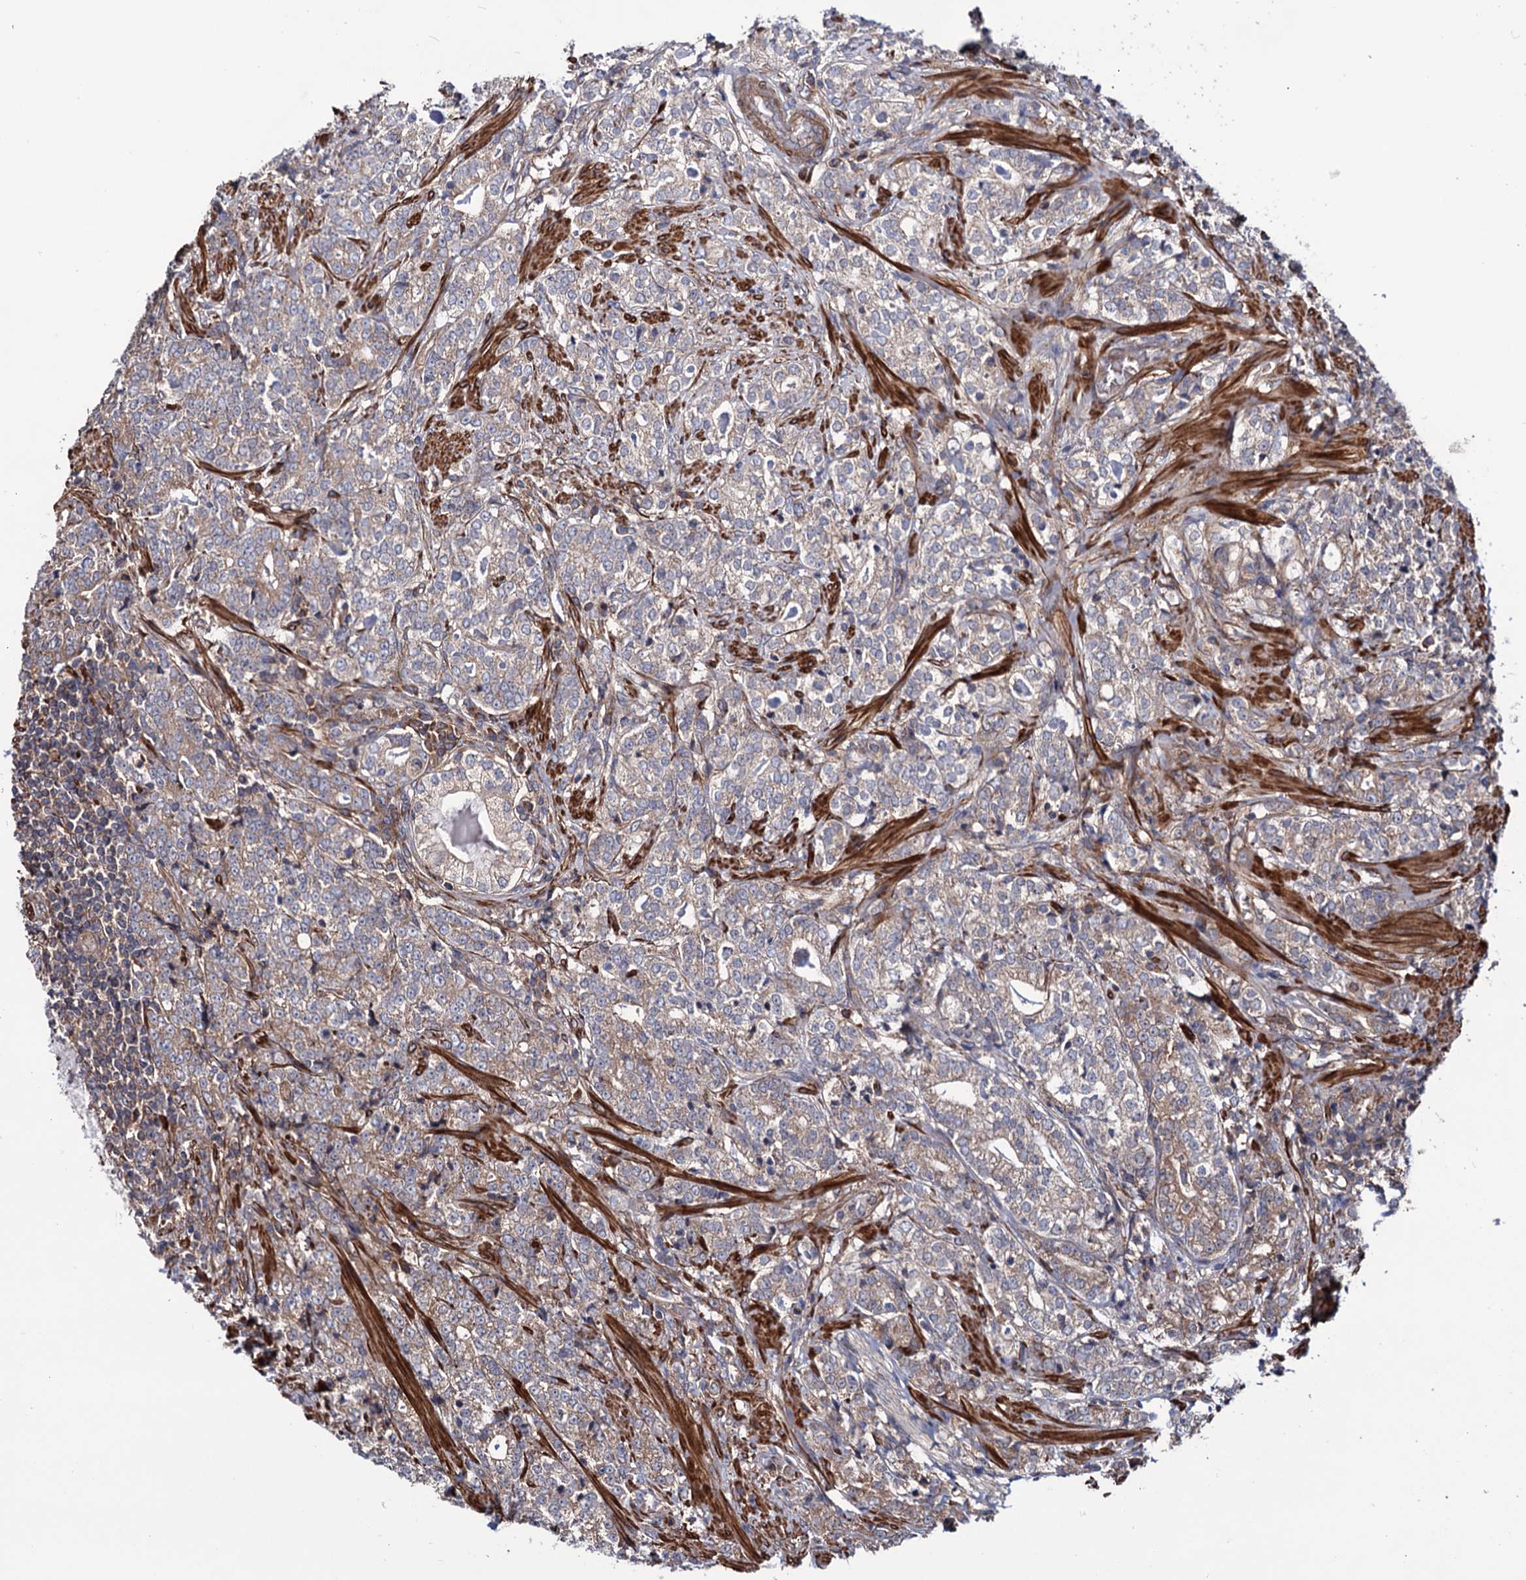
{"staining": {"intensity": "weak", "quantity": "25%-75%", "location": "cytoplasmic/membranous"}, "tissue": "prostate cancer", "cell_type": "Tumor cells", "image_type": "cancer", "snomed": [{"axis": "morphology", "description": "Adenocarcinoma, High grade"}, {"axis": "topography", "description": "Prostate"}], "caption": "DAB (3,3'-diaminobenzidine) immunohistochemical staining of human adenocarcinoma (high-grade) (prostate) shows weak cytoplasmic/membranous protein staining in approximately 25%-75% of tumor cells. (DAB (3,3'-diaminobenzidine) IHC with brightfield microscopy, high magnification).", "gene": "FERMT2", "patient": {"sex": "male", "age": 69}}